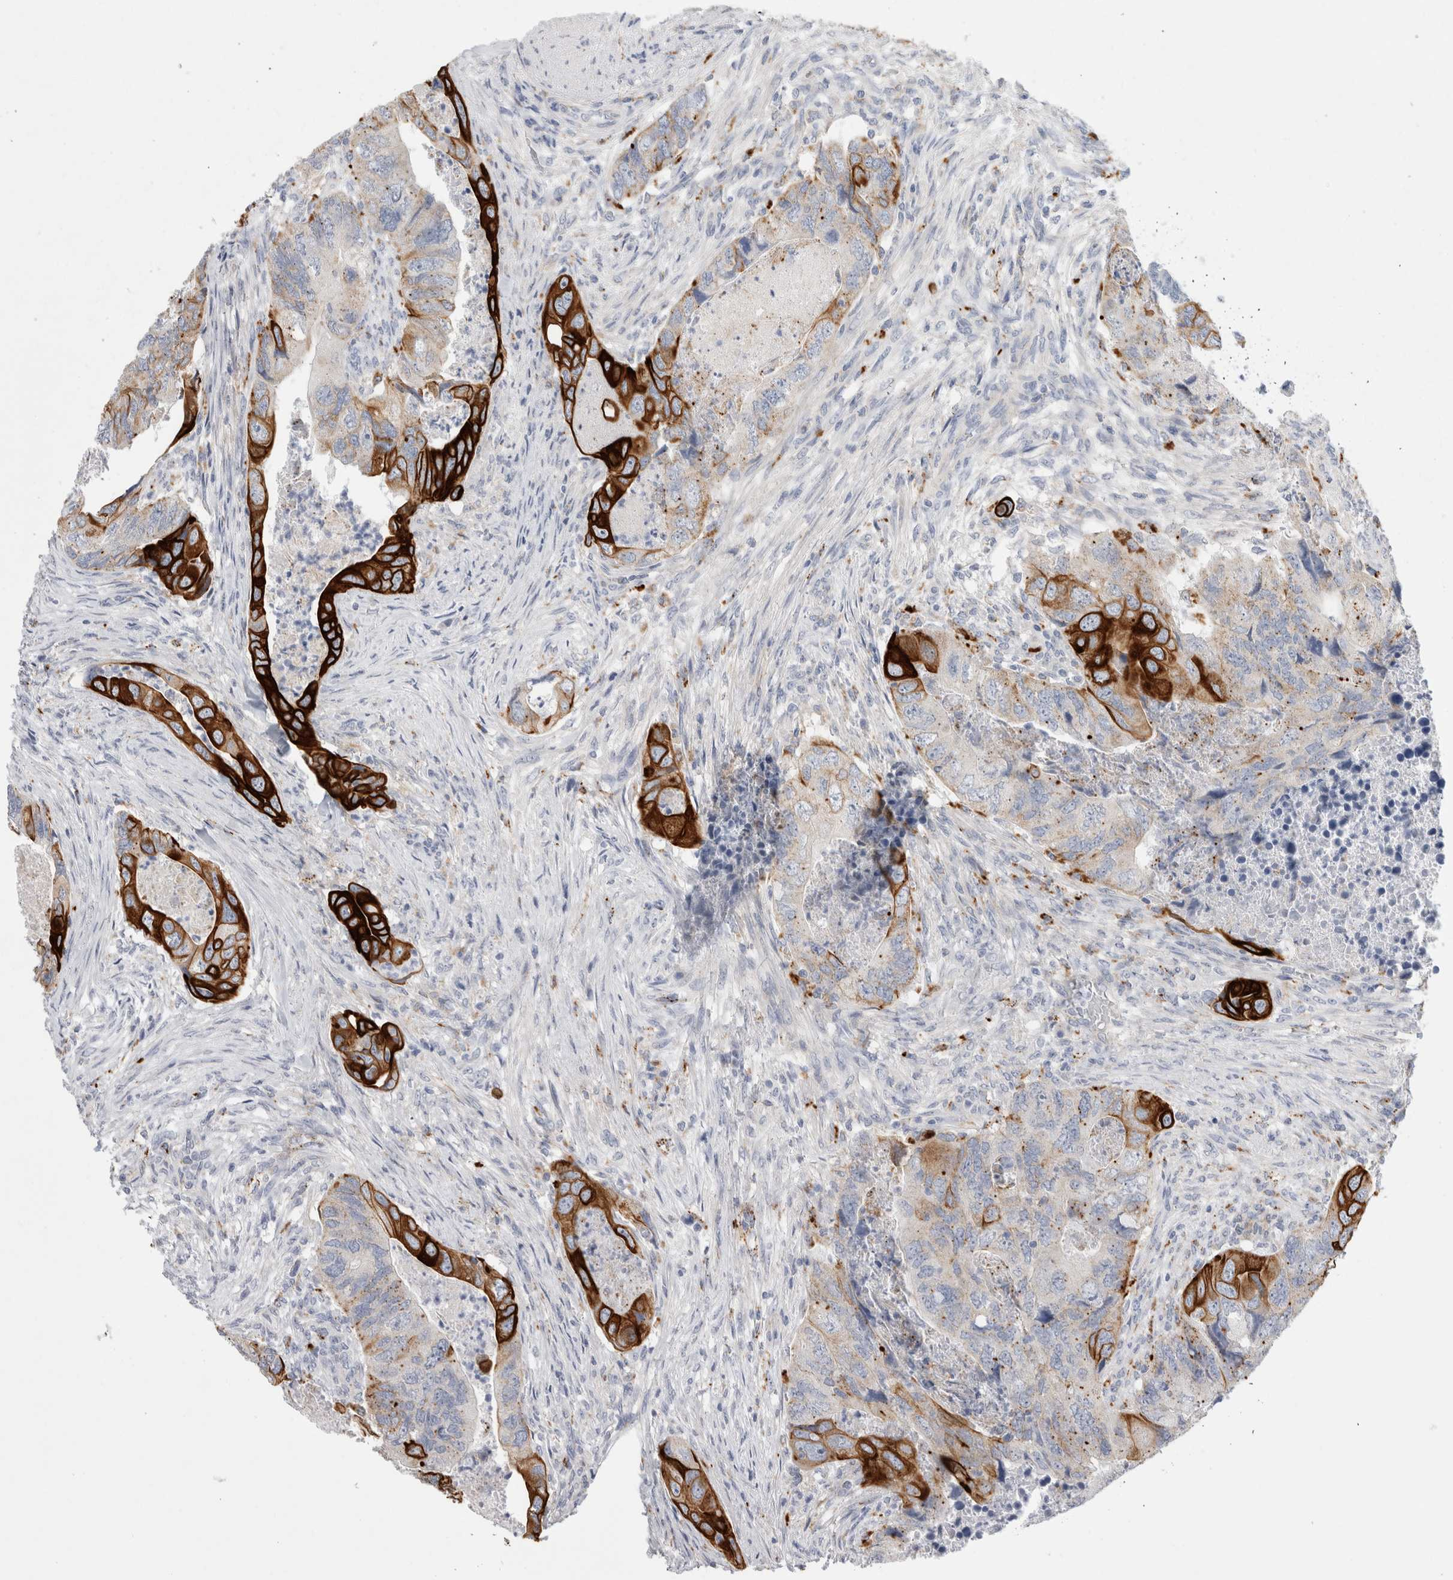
{"staining": {"intensity": "strong", "quantity": "25%-75%", "location": "cytoplasmic/membranous"}, "tissue": "colorectal cancer", "cell_type": "Tumor cells", "image_type": "cancer", "snomed": [{"axis": "morphology", "description": "Adenocarcinoma, NOS"}, {"axis": "topography", "description": "Rectum"}], "caption": "Immunohistochemical staining of human colorectal cancer shows high levels of strong cytoplasmic/membranous protein staining in approximately 25%-75% of tumor cells.", "gene": "GAA", "patient": {"sex": "male", "age": 63}}